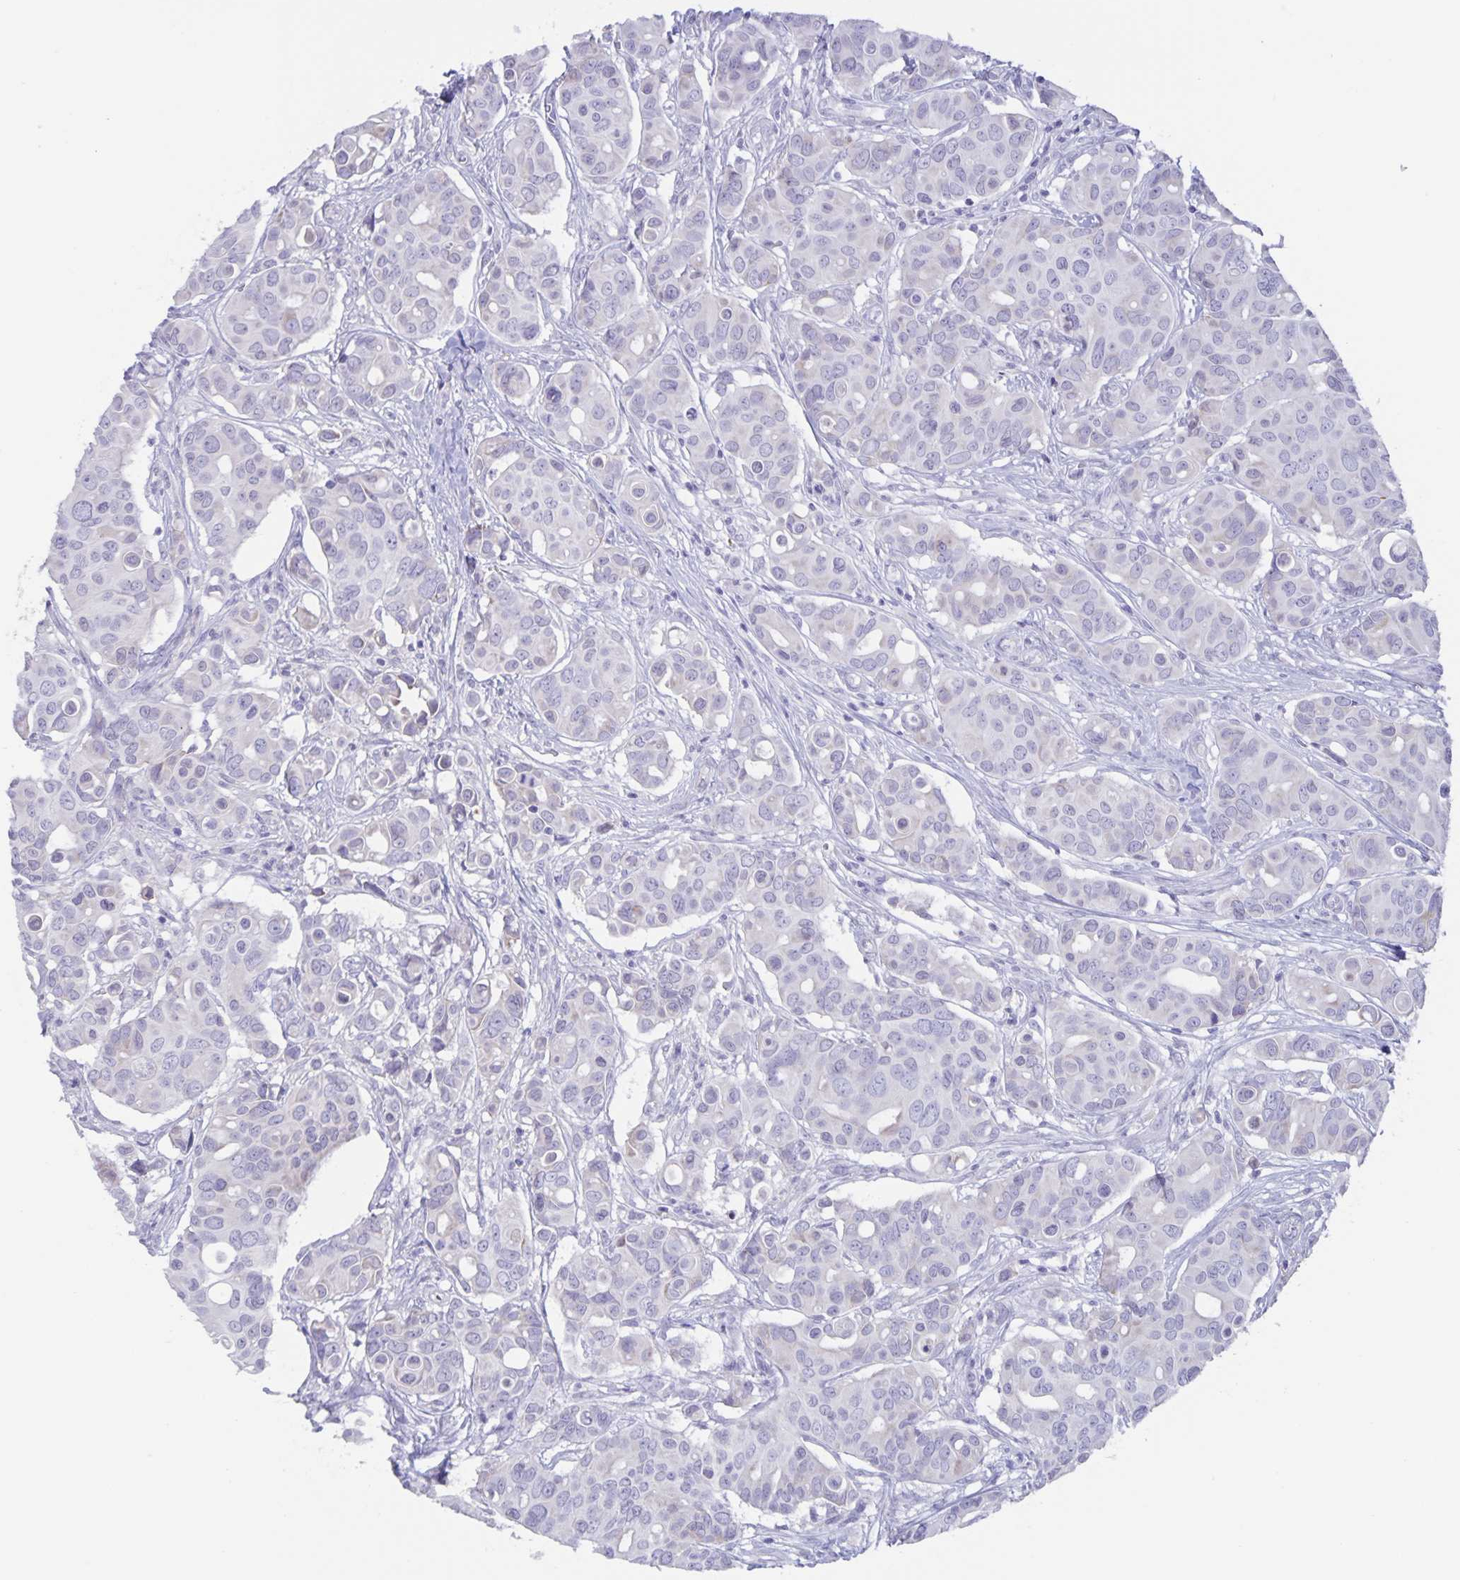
{"staining": {"intensity": "negative", "quantity": "none", "location": "none"}, "tissue": "breast cancer", "cell_type": "Tumor cells", "image_type": "cancer", "snomed": [{"axis": "morphology", "description": "Normal tissue, NOS"}, {"axis": "morphology", "description": "Duct carcinoma"}, {"axis": "topography", "description": "Skin"}, {"axis": "topography", "description": "Breast"}], "caption": "High power microscopy micrograph of an IHC micrograph of breast infiltrating ductal carcinoma, revealing no significant staining in tumor cells. (Stains: DAB immunohistochemistry (IHC) with hematoxylin counter stain, Microscopy: brightfield microscopy at high magnification).", "gene": "AQP4", "patient": {"sex": "female", "age": 54}}